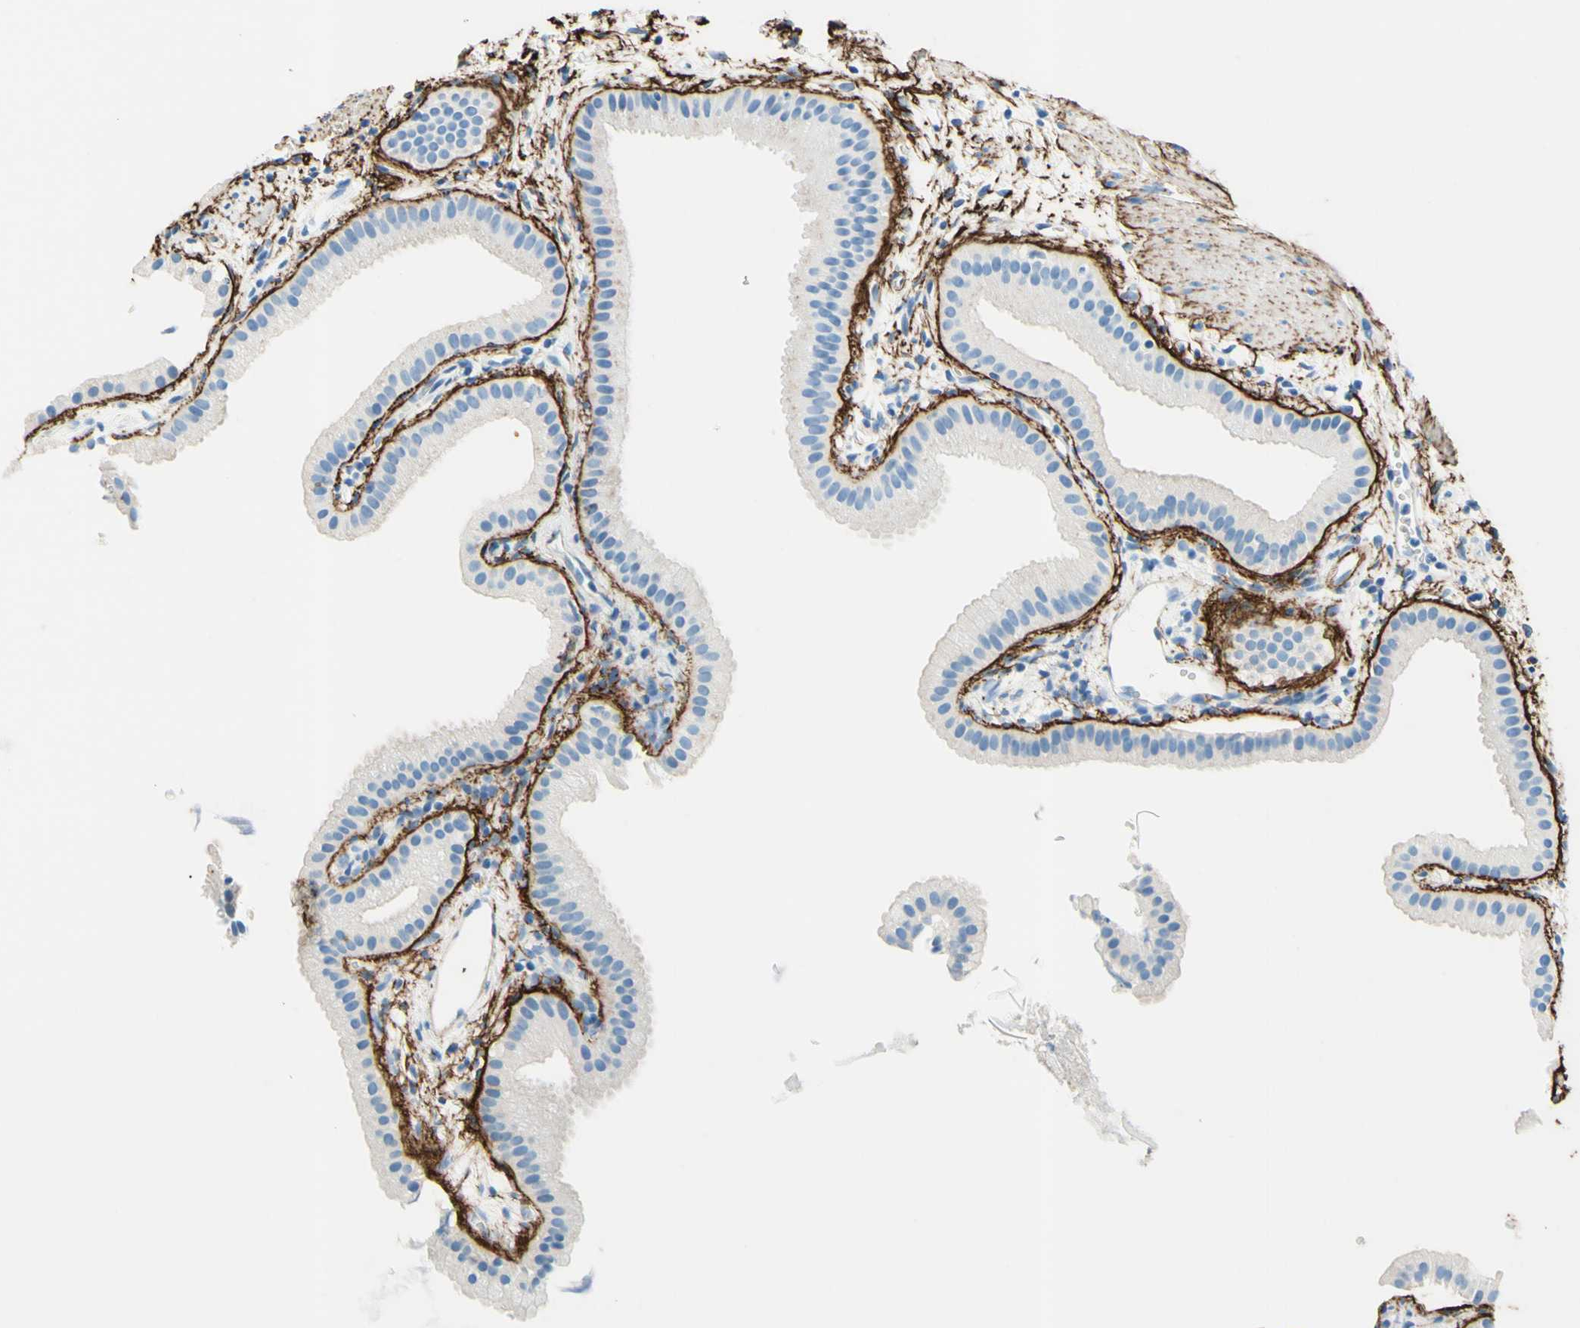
{"staining": {"intensity": "negative", "quantity": "none", "location": "none"}, "tissue": "gallbladder", "cell_type": "Glandular cells", "image_type": "normal", "snomed": [{"axis": "morphology", "description": "Normal tissue, NOS"}, {"axis": "topography", "description": "Gallbladder"}], "caption": "DAB immunohistochemical staining of normal gallbladder reveals no significant positivity in glandular cells.", "gene": "MFAP5", "patient": {"sex": "female", "age": 64}}